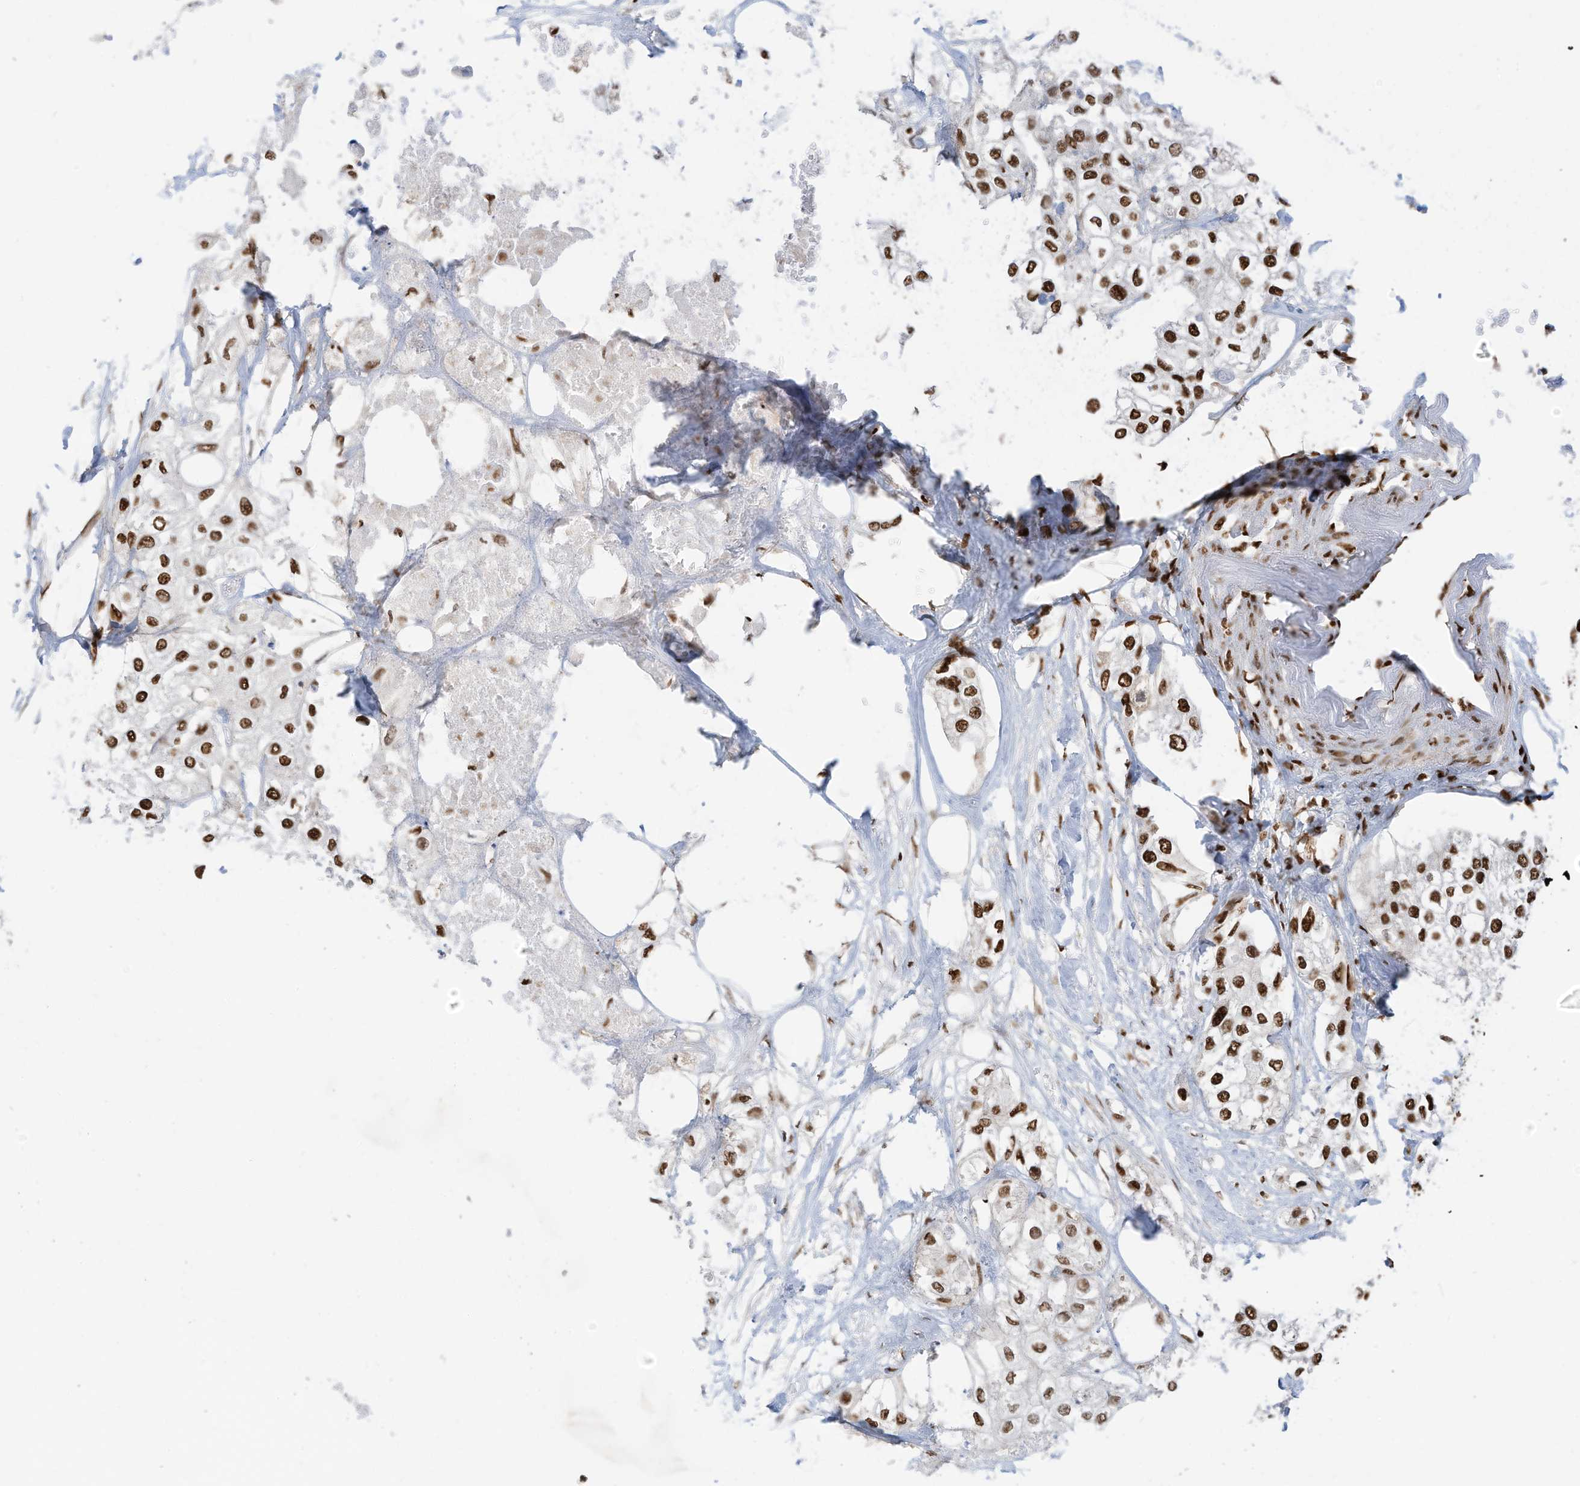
{"staining": {"intensity": "strong", "quantity": ">75%", "location": "nuclear"}, "tissue": "urothelial cancer", "cell_type": "Tumor cells", "image_type": "cancer", "snomed": [{"axis": "morphology", "description": "Urothelial carcinoma, High grade"}, {"axis": "topography", "description": "Urinary bladder"}], "caption": "Immunohistochemical staining of human high-grade urothelial carcinoma displays strong nuclear protein staining in about >75% of tumor cells.", "gene": "SAMD15", "patient": {"sex": "male", "age": 64}}